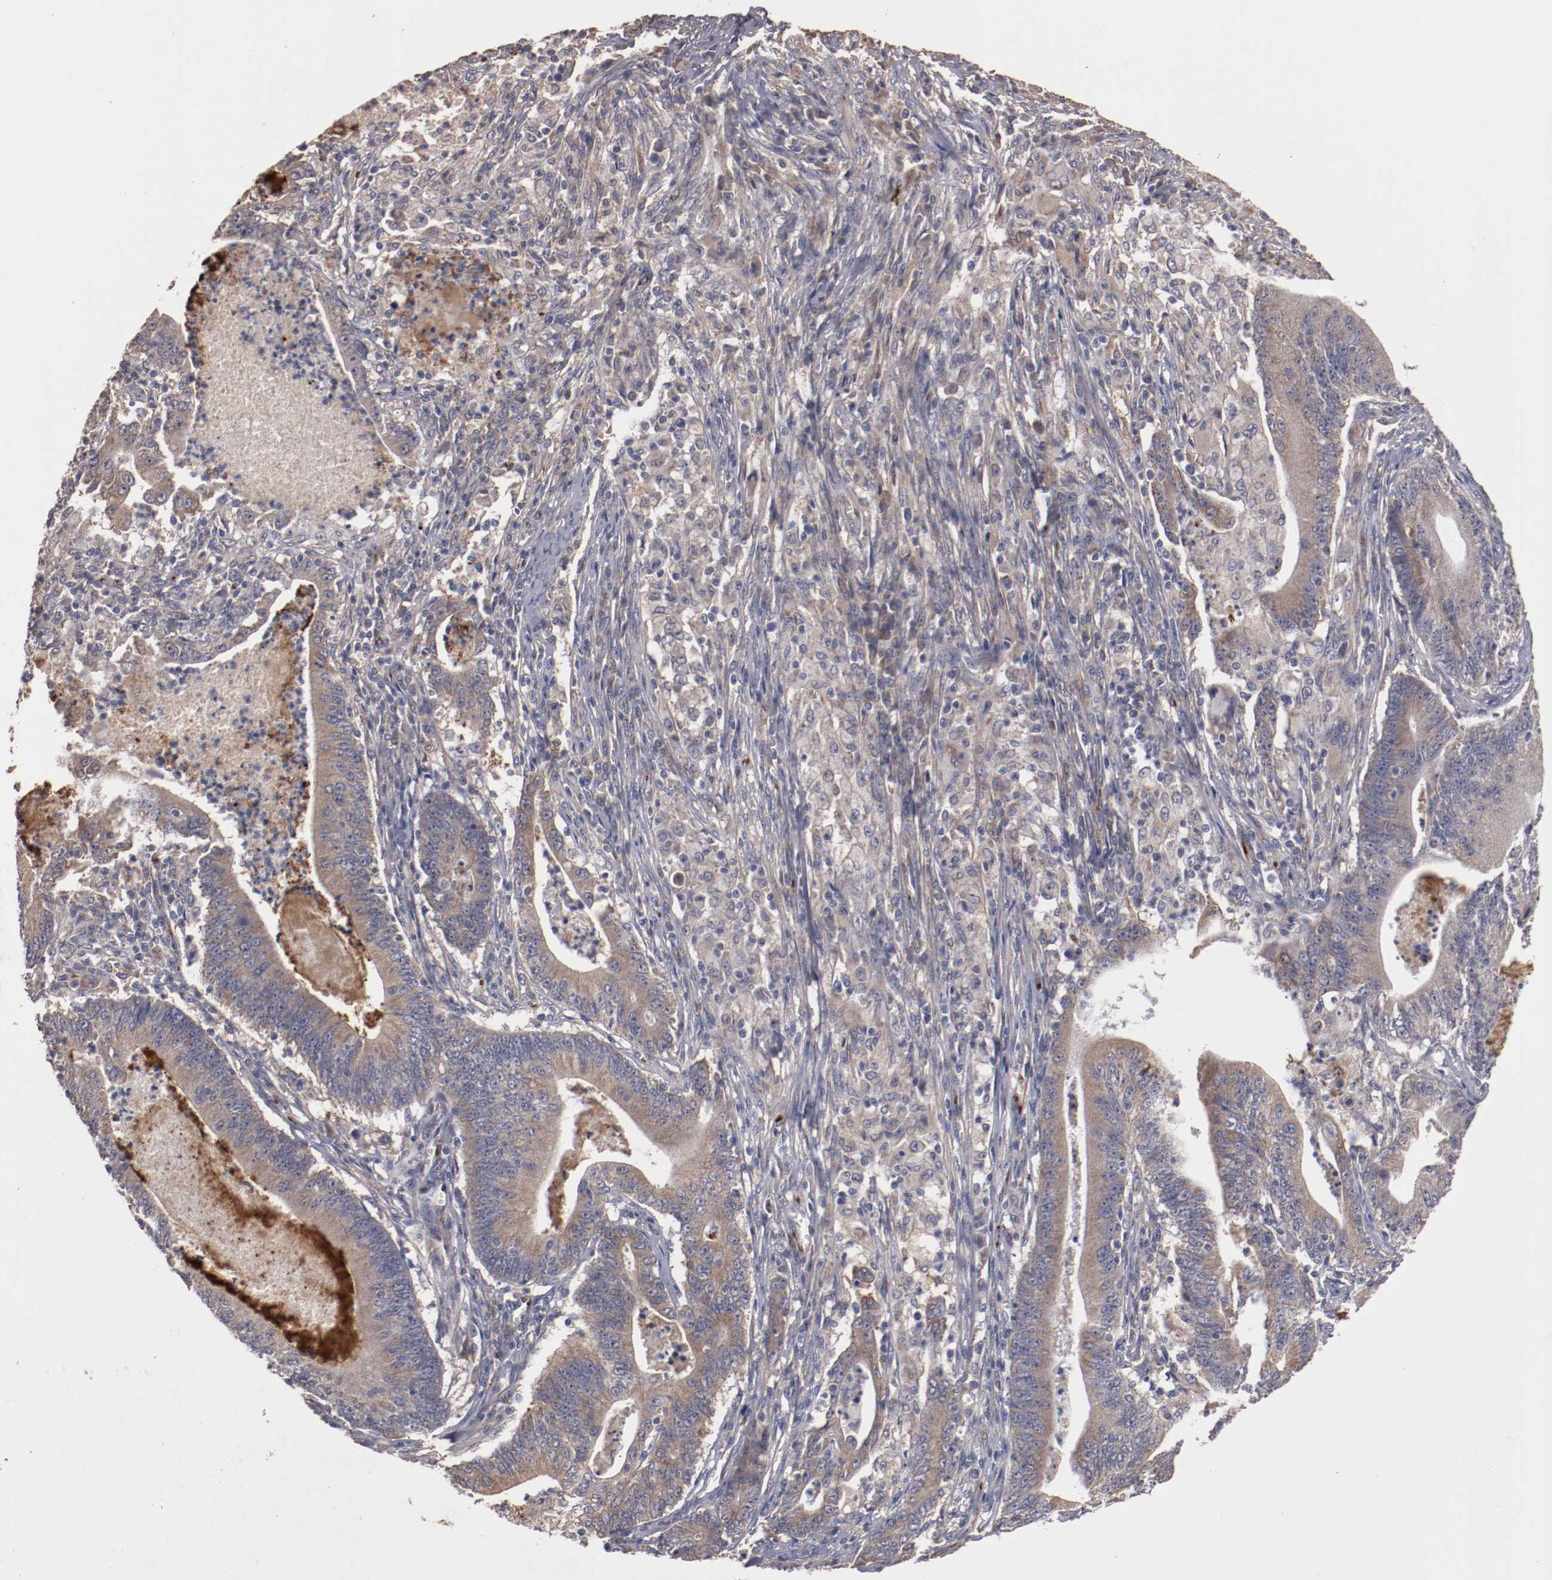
{"staining": {"intensity": "moderate", "quantity": ">75%", "location": "cytoplasmic/membranous"}, "tissue": "stomach cancer", "cell_type": "Tumor cells", "image_type": "cancer", "snomed": [{"axis": "morphology", "description": "Adenocarcinoma, NOS"}, {"axis": "topography", "description": "Stomach, lower"}], "caption": "Human stomach cancer stained with a protein marker reveals moderate staining in tumor cells.", "gene": "DIPK2B", "patient": {"sex": "female", "age": 86}}